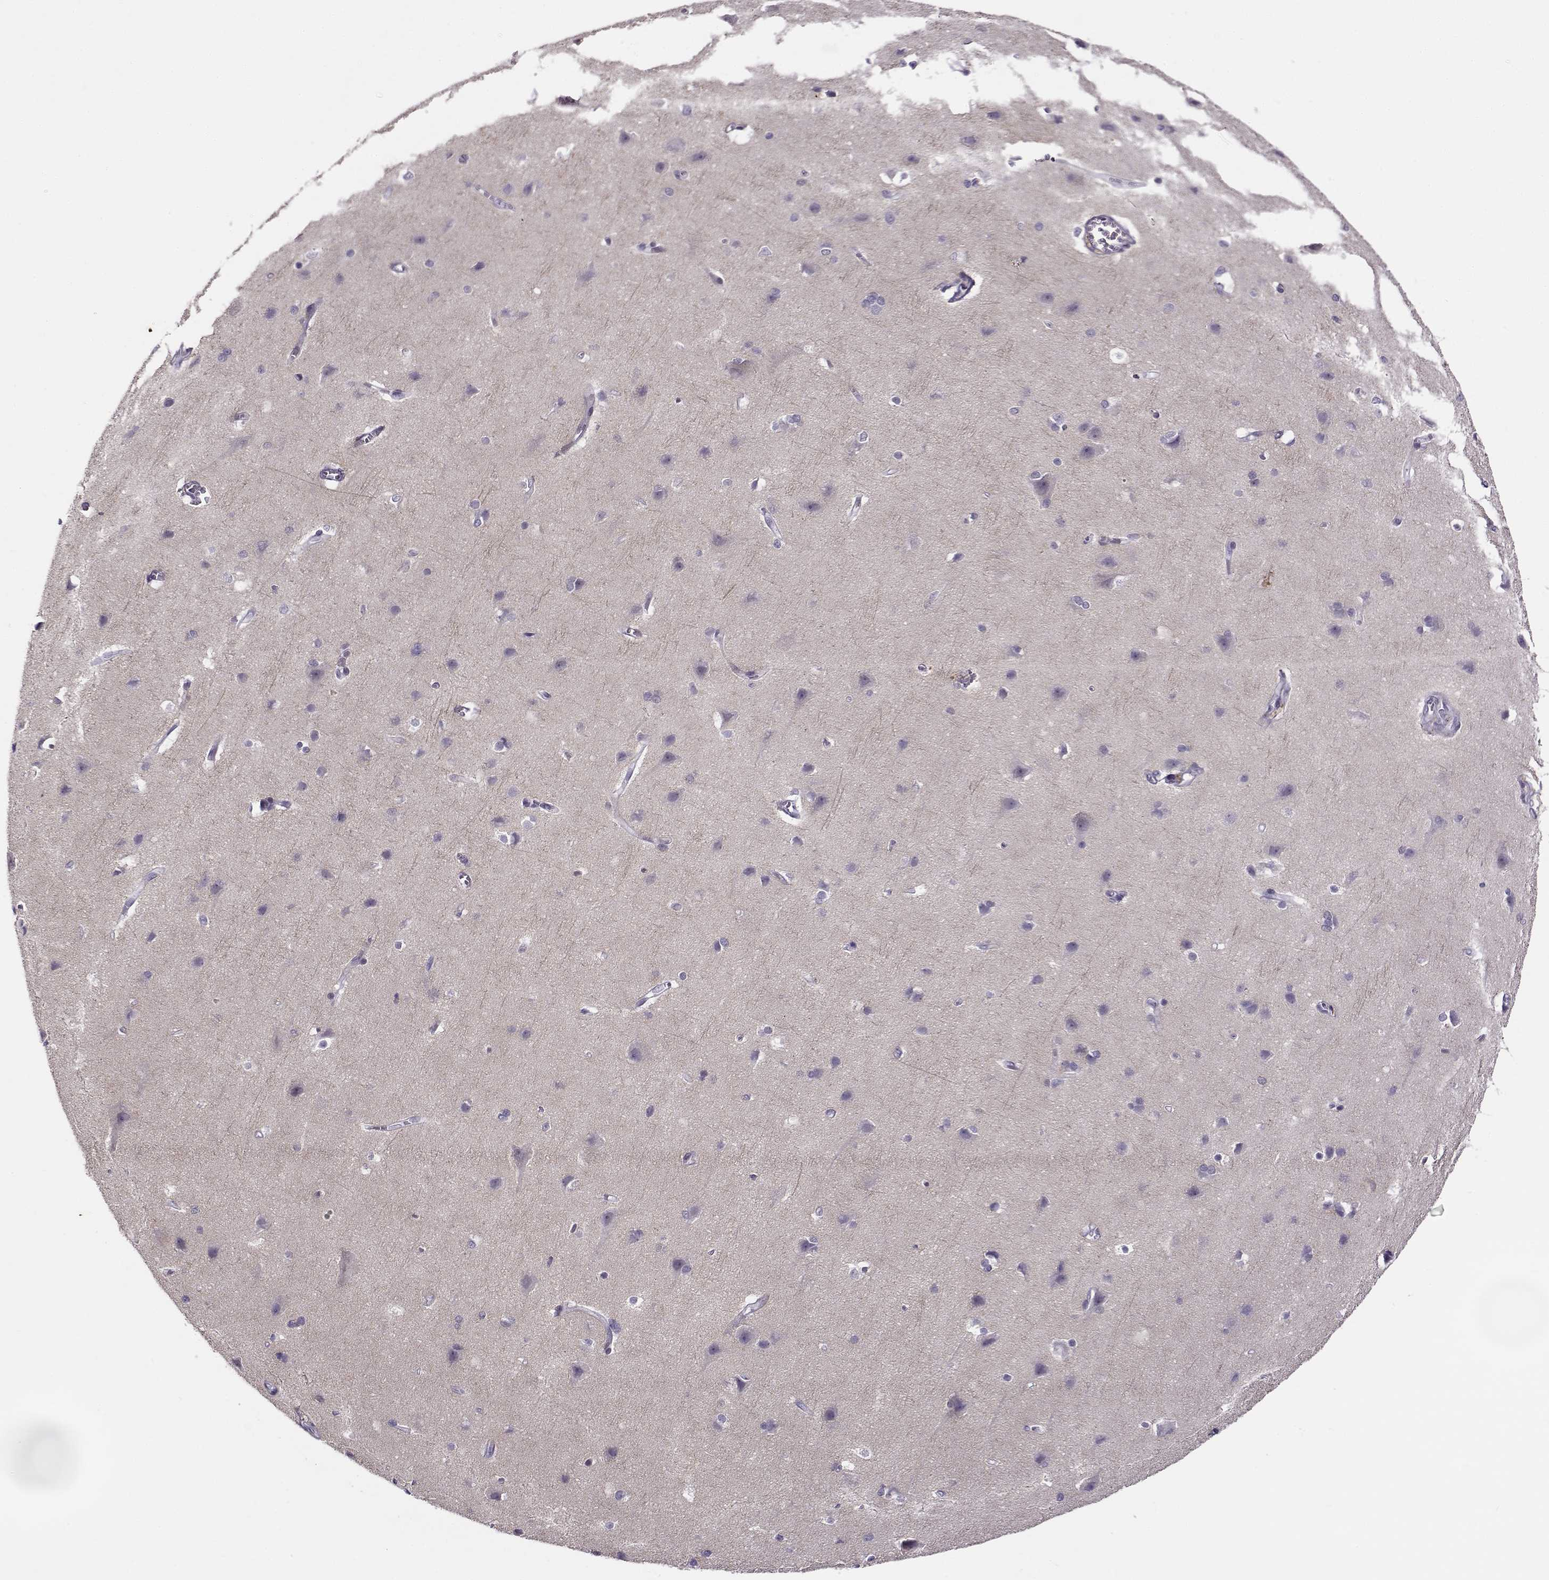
{"staining": {"intensity": "negative", "quantity": "none", "location": "none"}, "tissue": "cerebral cortex", "cell_type": "Endothelial cells", "image_type": "normal", "snomed": [{"axis": "morphology", "description": "Normal tissue, NOS"}, {"axis": "topography", "description": "Cerebral cortex"}], "caption": "DAB (3,3'-diaminobenzidine) immunohistochemical staining of normal human cerebral cortex exhibits no significant staining in endothelial cells.", "gene": "BACH1", "patient": {"sex": "male", "age": 37}}